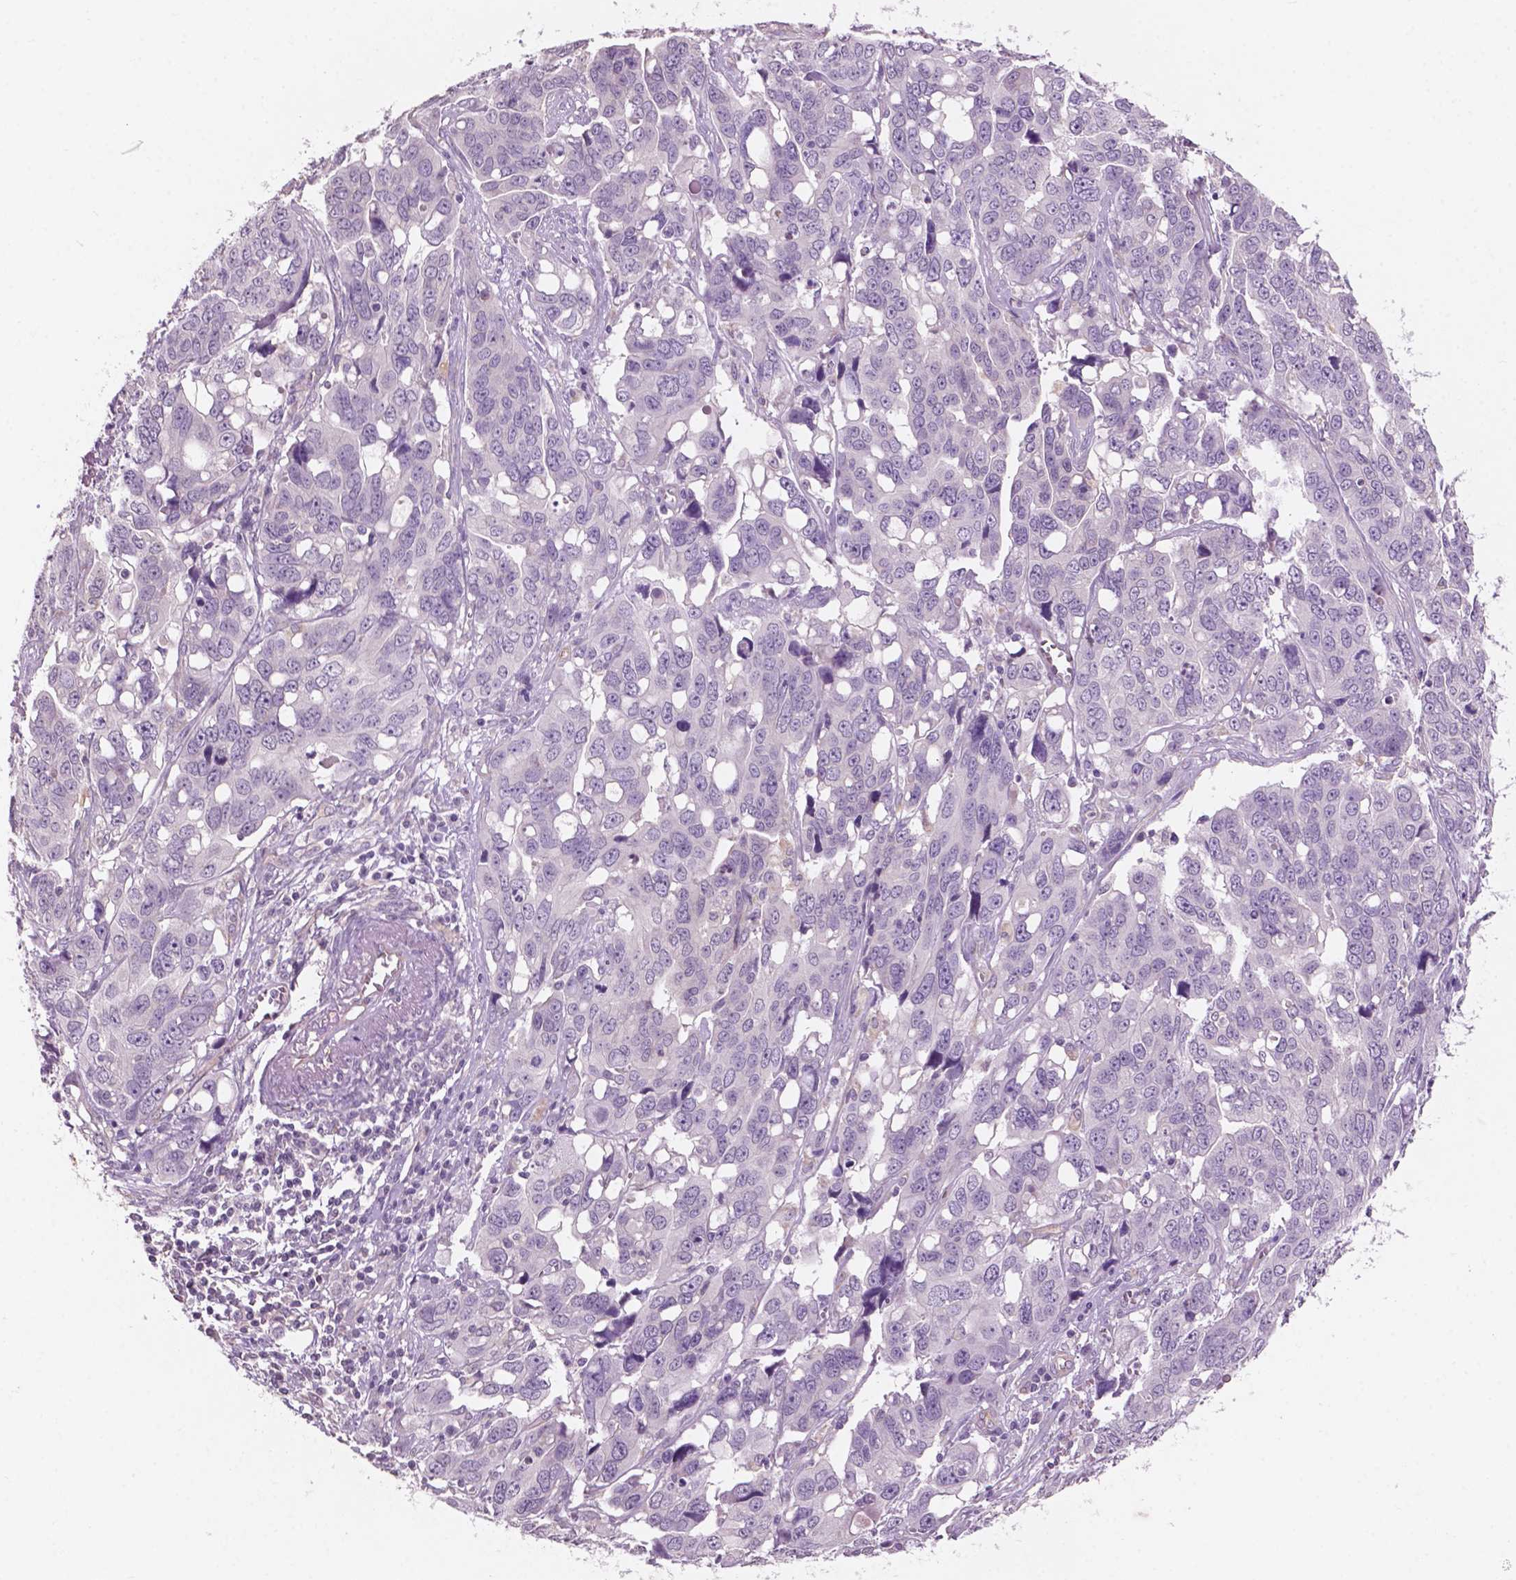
{"staining": {"intensity": "negative", "quantity": "none", "location": "none"}, "tissue": "ovarian cancer", "cell_type": "Tumor cells", "image_type": "cancer", "snomed": [{"axis": "morphology", "description": "Carcinoma, endometroid"}, {"axis": "topography", "description": "Ovary"}], "caption": "IHC histopathology image of neoplastic tissue: ovarian endometroid carcinoma stained with DAB exhibits no significant protein staining in tumor cells.", "gene": "AWAT1", "patient": {"sex": "female", "age": 78}}